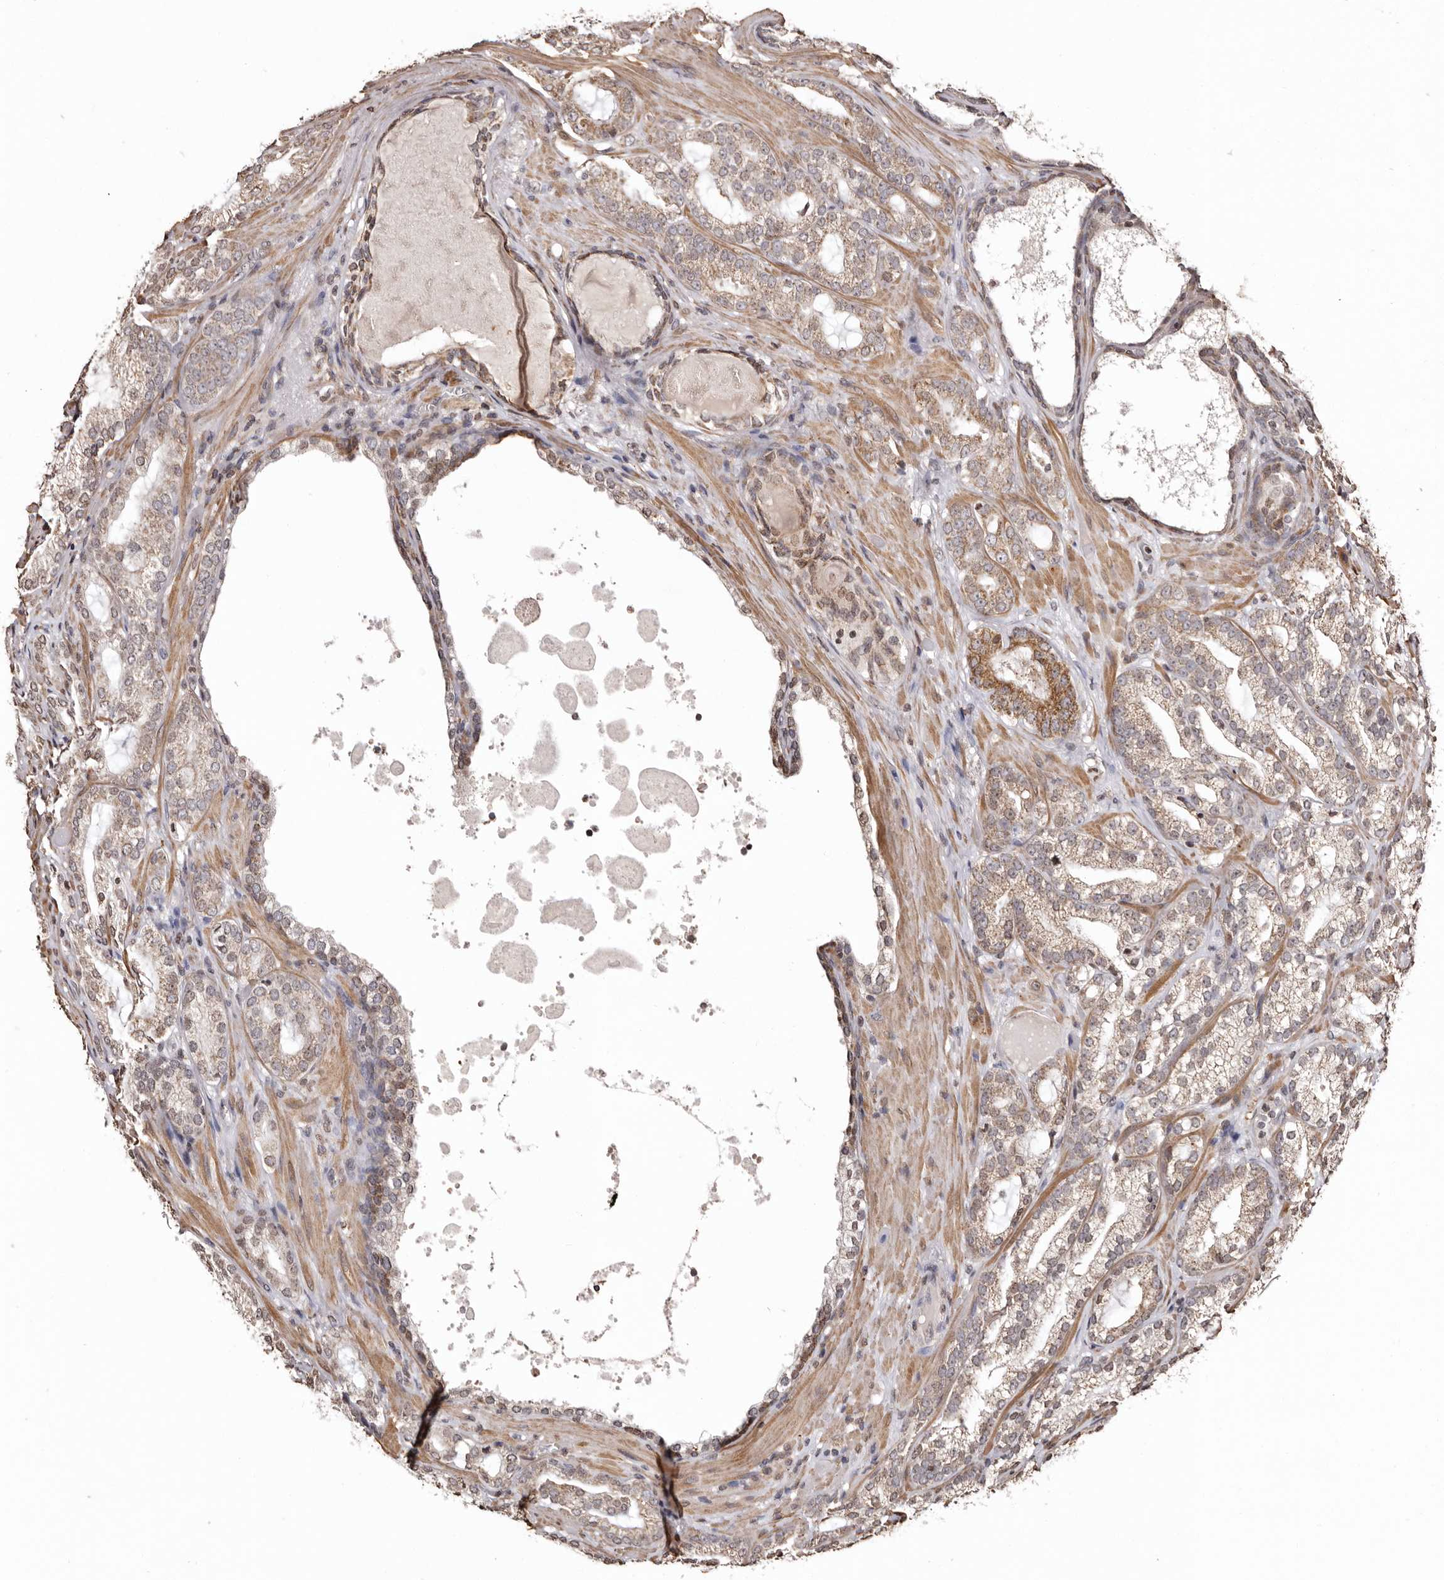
{"staining": {"intensity": "weak", "quantity": ">75%", "location": "cytoplasmic/membranous"}, "tissue": "prostate cancer", "cell_type": "Tumor cells", "image_type": "cancer", "snomed": [{"axis": "morphology", "description": "Normal morphology"}, {"axis": "morphology", "description": "Adenocarcinoma, Low grade"}, {"axis": "topography", "description": "Prostate"}], "caption": "Immunohistochemical staining of adenocarcinoma (low-grade) (prostate) shows weak cytoplasmic/membranous protein positivity in approximately >75% of tumor cells.", "gene": "CCDC190", "patient": {"sex": "male", "age": 72}}